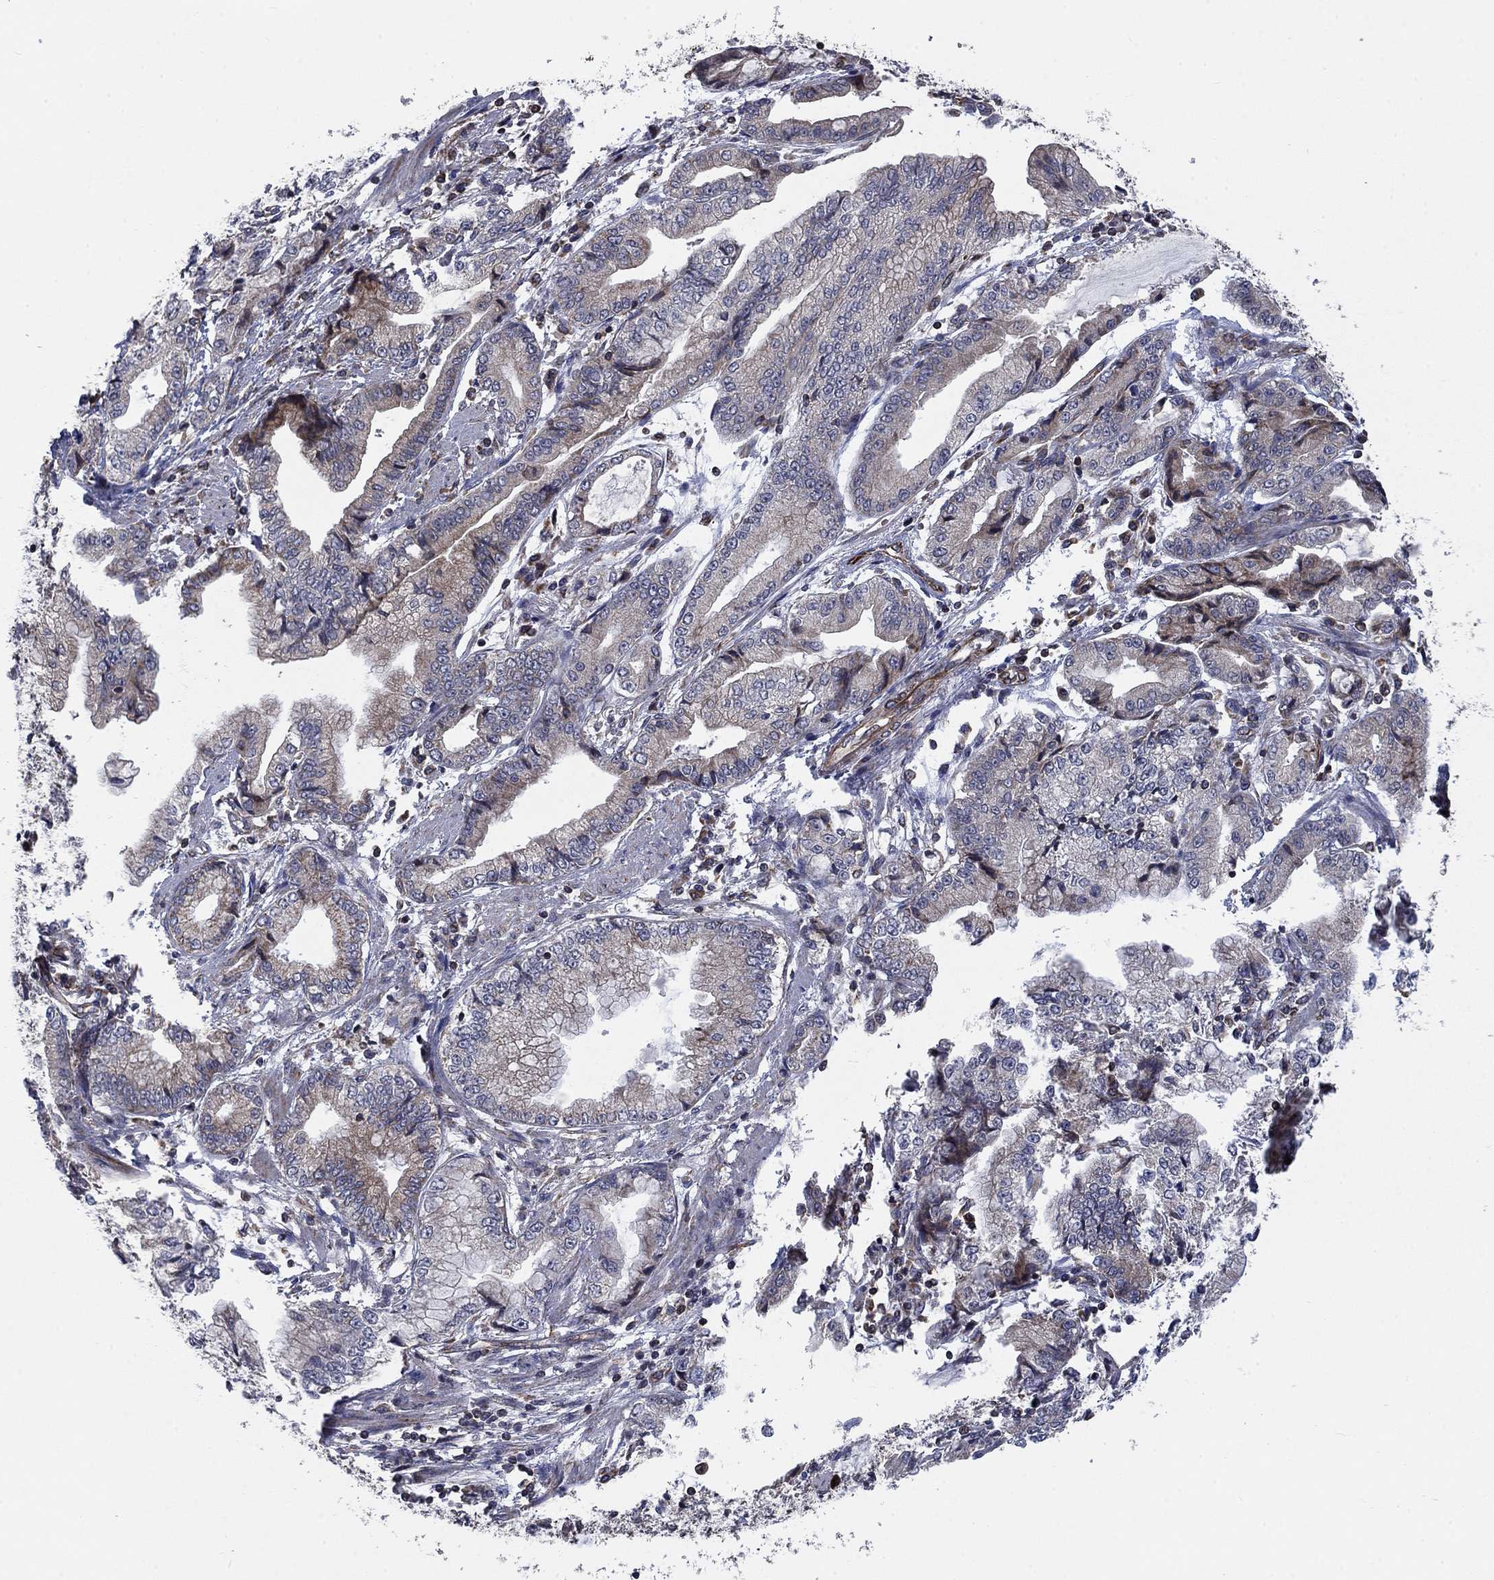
{"staining": {"intensity": "weak", "quantity": "<25%", "location": "cytoplasmic/membranous"}, "tissue": "stomach cancer", "cell_type": "Tumor cells", "image_type": "cancer", "snomed": [{"axis": "morphology", "description": "Adenocarcinoma, NOS"}, {"axis": "topography", "description": "Stomach, upper"}], "caption": "This is a micrograph of immunohistochemistry (IHC) staining of stomach adenocarcinoma, which shows no expression in tumor cells.", "gene": "NDUFC1", "patient": {"sex": "female", "age": 74}}